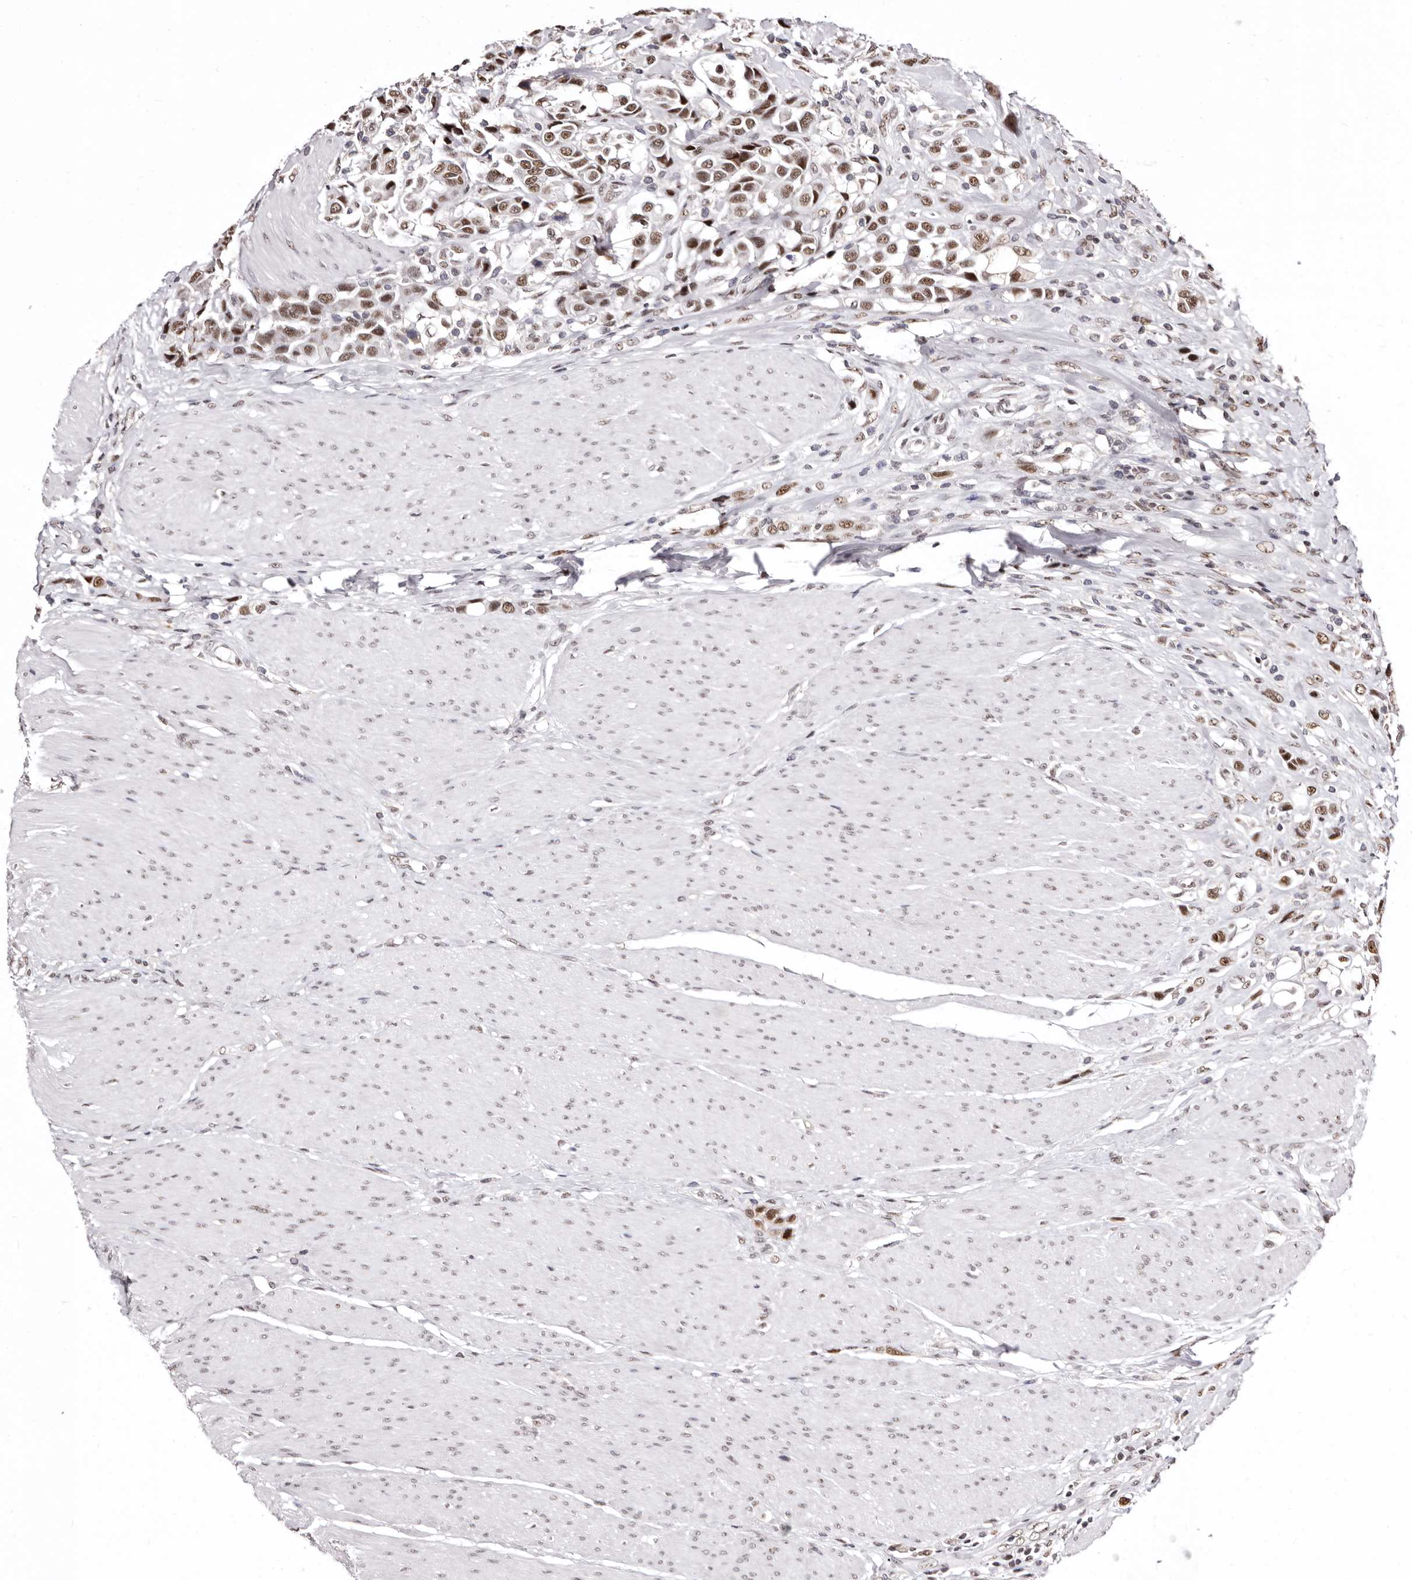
{"staining": {"intensity": "moderate", "quantity": ">75%", "location": "nuclear"}, "tissue": "urothelial cancer", "cell_type": "Tumor cells", "image_type": "cancer", "snomed": [{"axis": "morphology", "description": "Urothelial carcinoma, High grade"}, {"axis": "topography", "description": "Urinary bladder"}], "caption": "Protein staining of high-grade urothelial carcinoma tissue demonstrates moderate nuclear staining in approximately >75% of tumor cells.", "gene": "ANAPC11", "patient": {"sex": "male", "age": 50}}